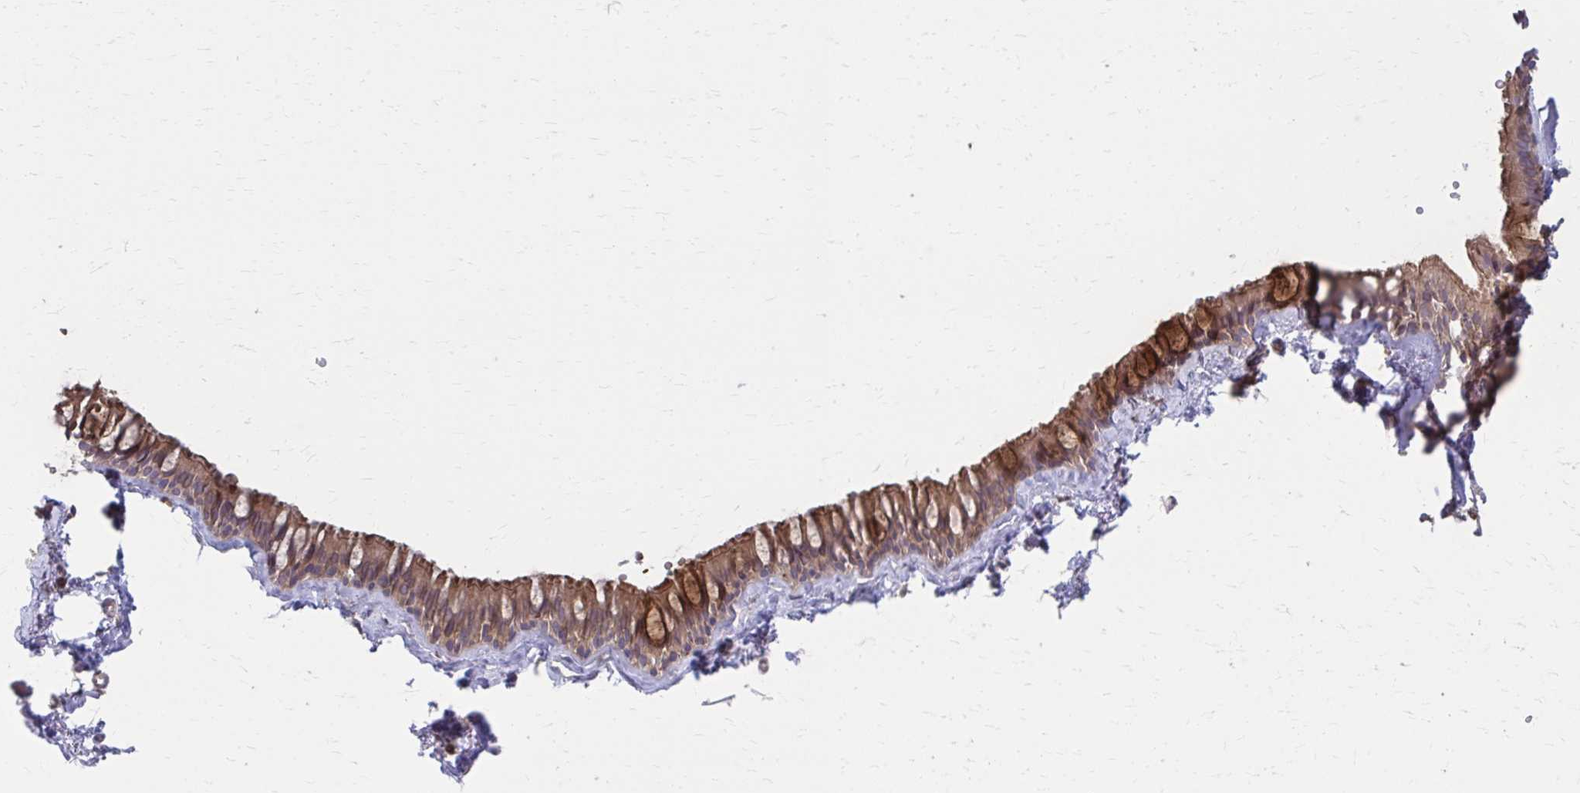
{"staining": {"intensity": "strong", "quantity": "25%-75%", "location": "cytoplasmic/membranous"}, "tissue": "bronchus", "cell_type": "Respiratory epithelial cells", "image_type": "normal", "snomed": [{"axis": "morphology", "description": "Normal tissue, NOS"}, {"axis": "topography", "description": "Bronchus"}], "caption": "Bronchus stained with immunohistochemistry reveals strong cytoplasmic/membranous positivity in approximately 25%-75% of respiratory epithelial cells.", "gene": "MMP14", "patient": {"sex": "female", "age": 59}}